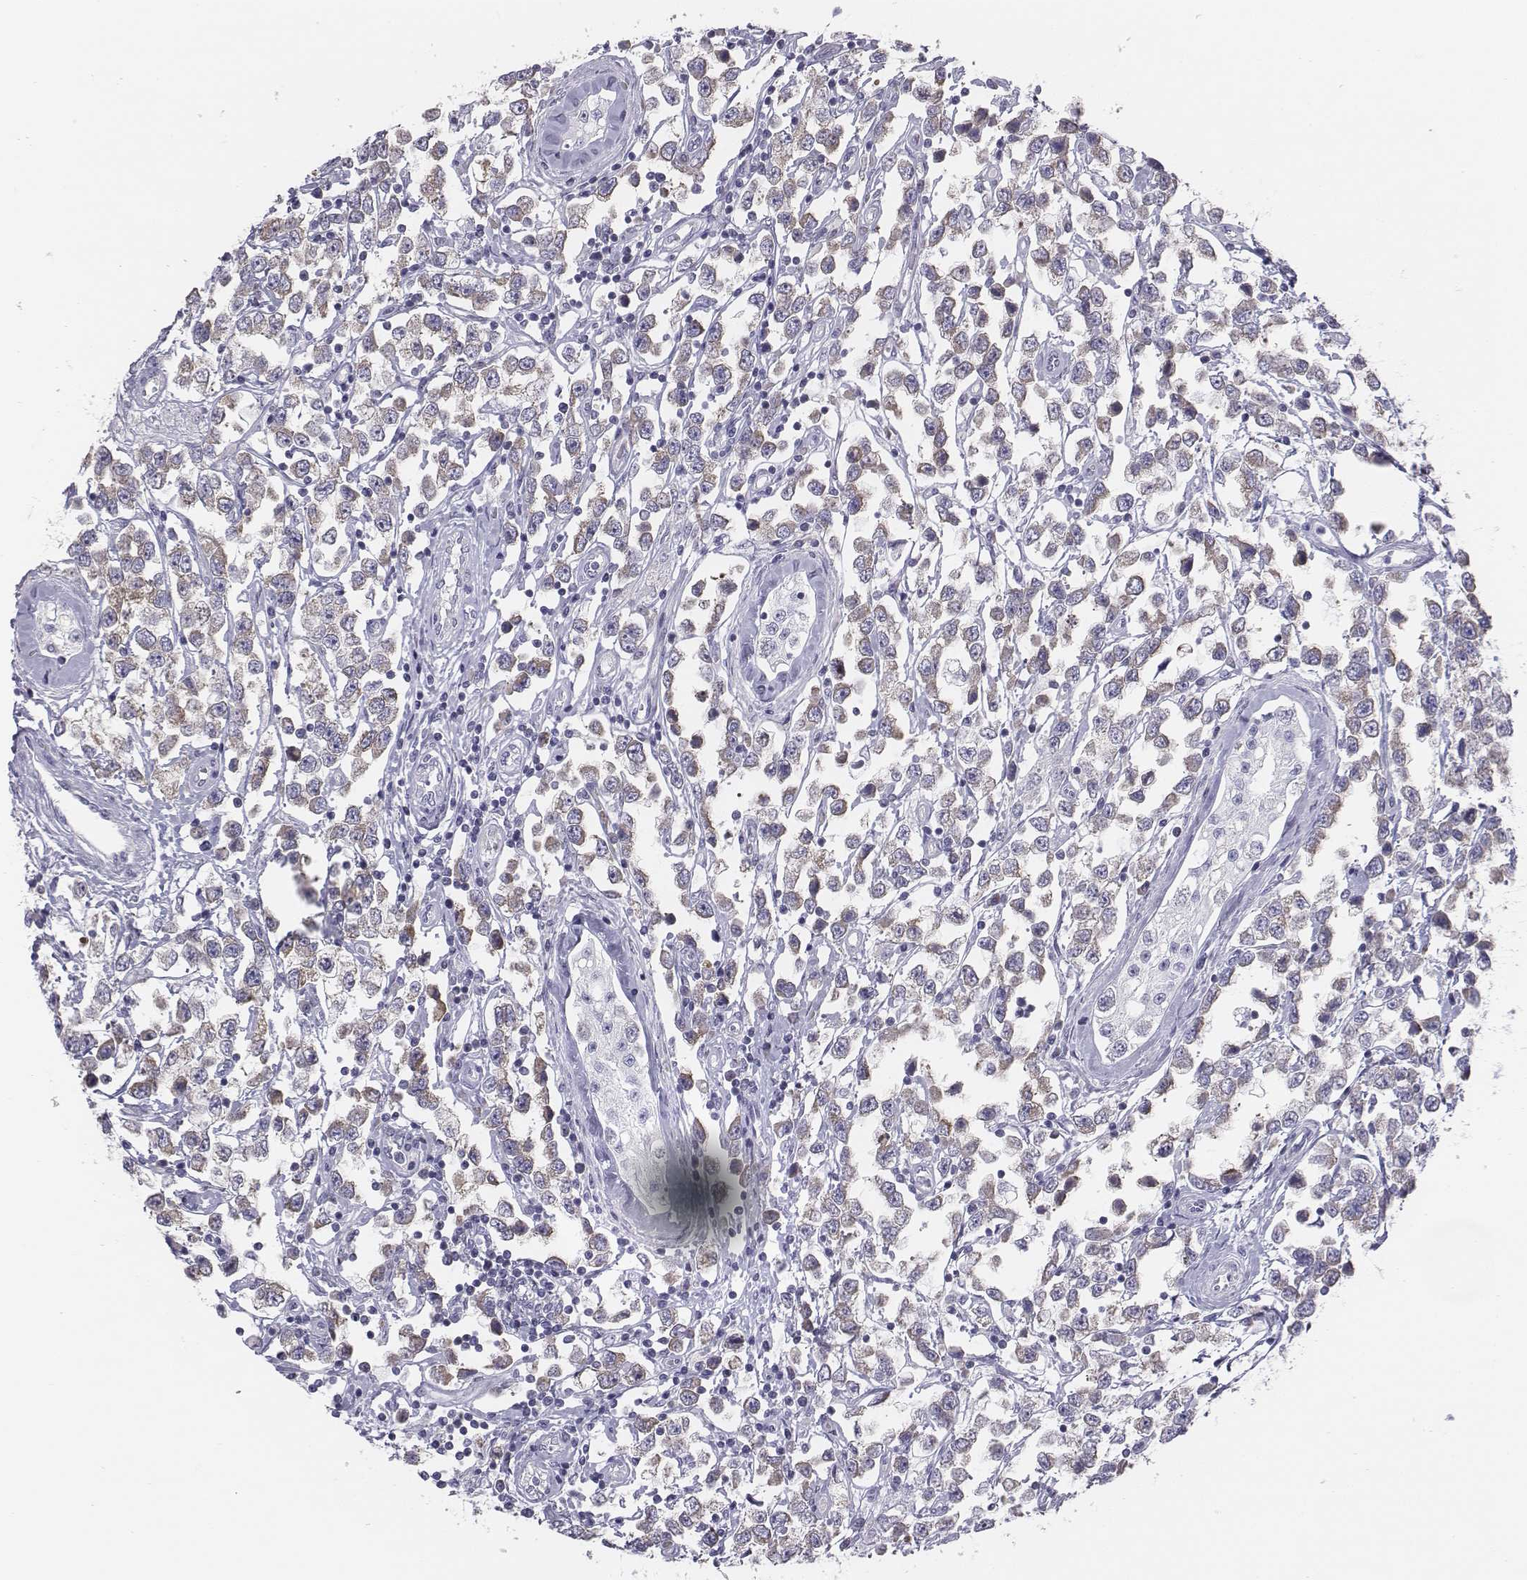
{"staining": {"intensity": "weak", "quantity": "<25%", "location": "cytoplasmic/membranous"}, "tissue": "testis cancer", "cell_type": "Tumor cells", "image_type": "cancer", "snomed": [{"axis": "morphology", "description": "Seminoma, NOS"}, {"axis": "topography", "description": "Testis"}], "caption": "This is an IHC histopathology image of testis cancer. There is no staining in tumor cells.", "gene": "CHST14", "patient": {"sex": "male", "age": 34}}